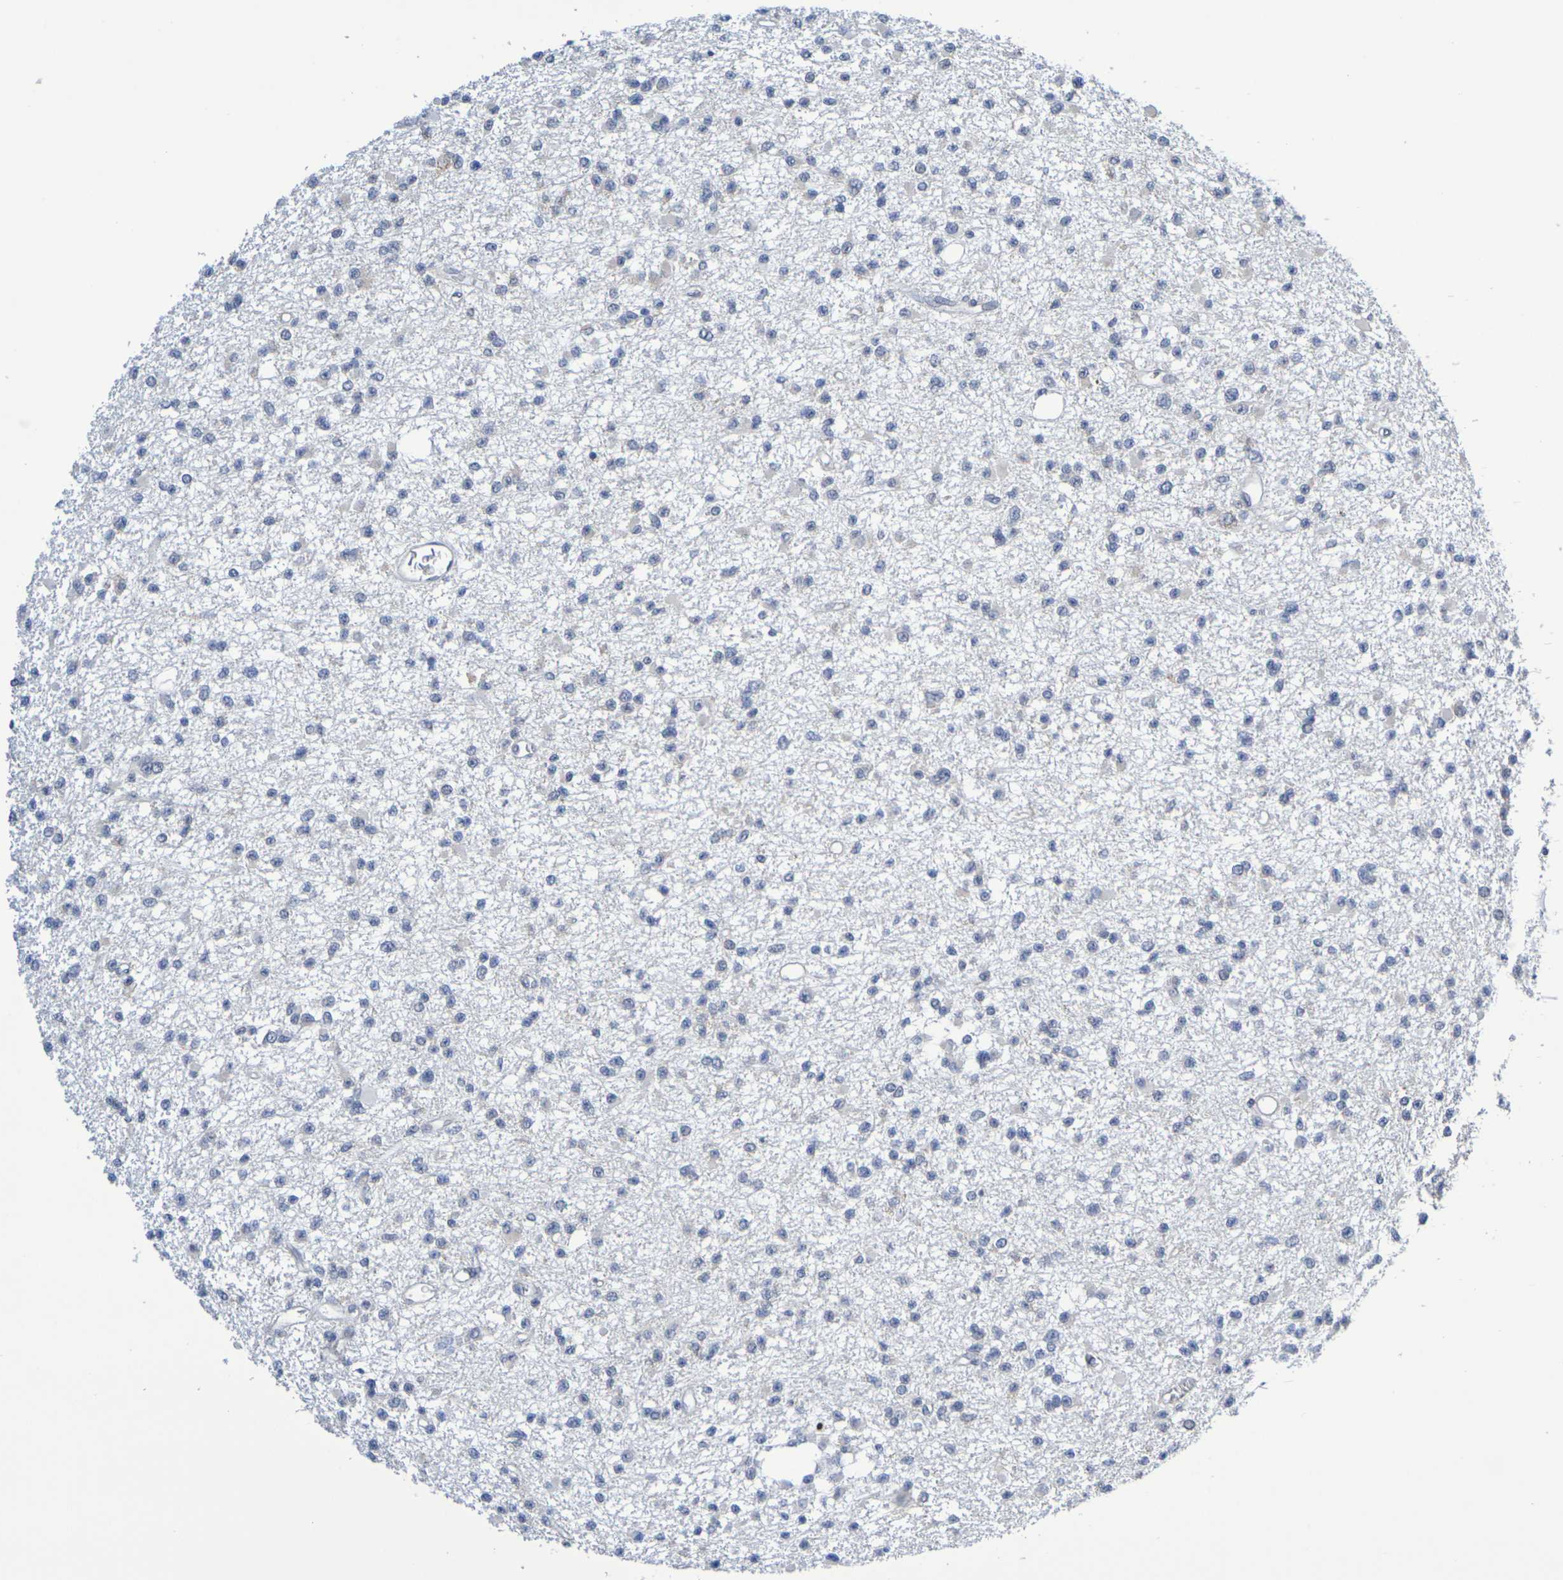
{"staining": {"intensity": "negative", "quantity": "none", "location": "none"}, "tissue": "glioma", "cell_type": "Tumor cells", "image_type": "cancer", "snomed": [{"axis": "morphology", "description": "Glioma, malignant, Low grade"}, {"axis": "topography", "description": "Brain"}], "caption": "Immunohistochemical staining of human glioma displays no significant positivity in tumor cells. (Stains: DAB (3,3'-diaminobenzidine) immunohistochemistry (IHC) with hematoxylin counter stain, Microscopy: brightfield microscopy at high magnification).", "gene": "CHRNB1", "patient": {"sex": "female", "age": 22}}